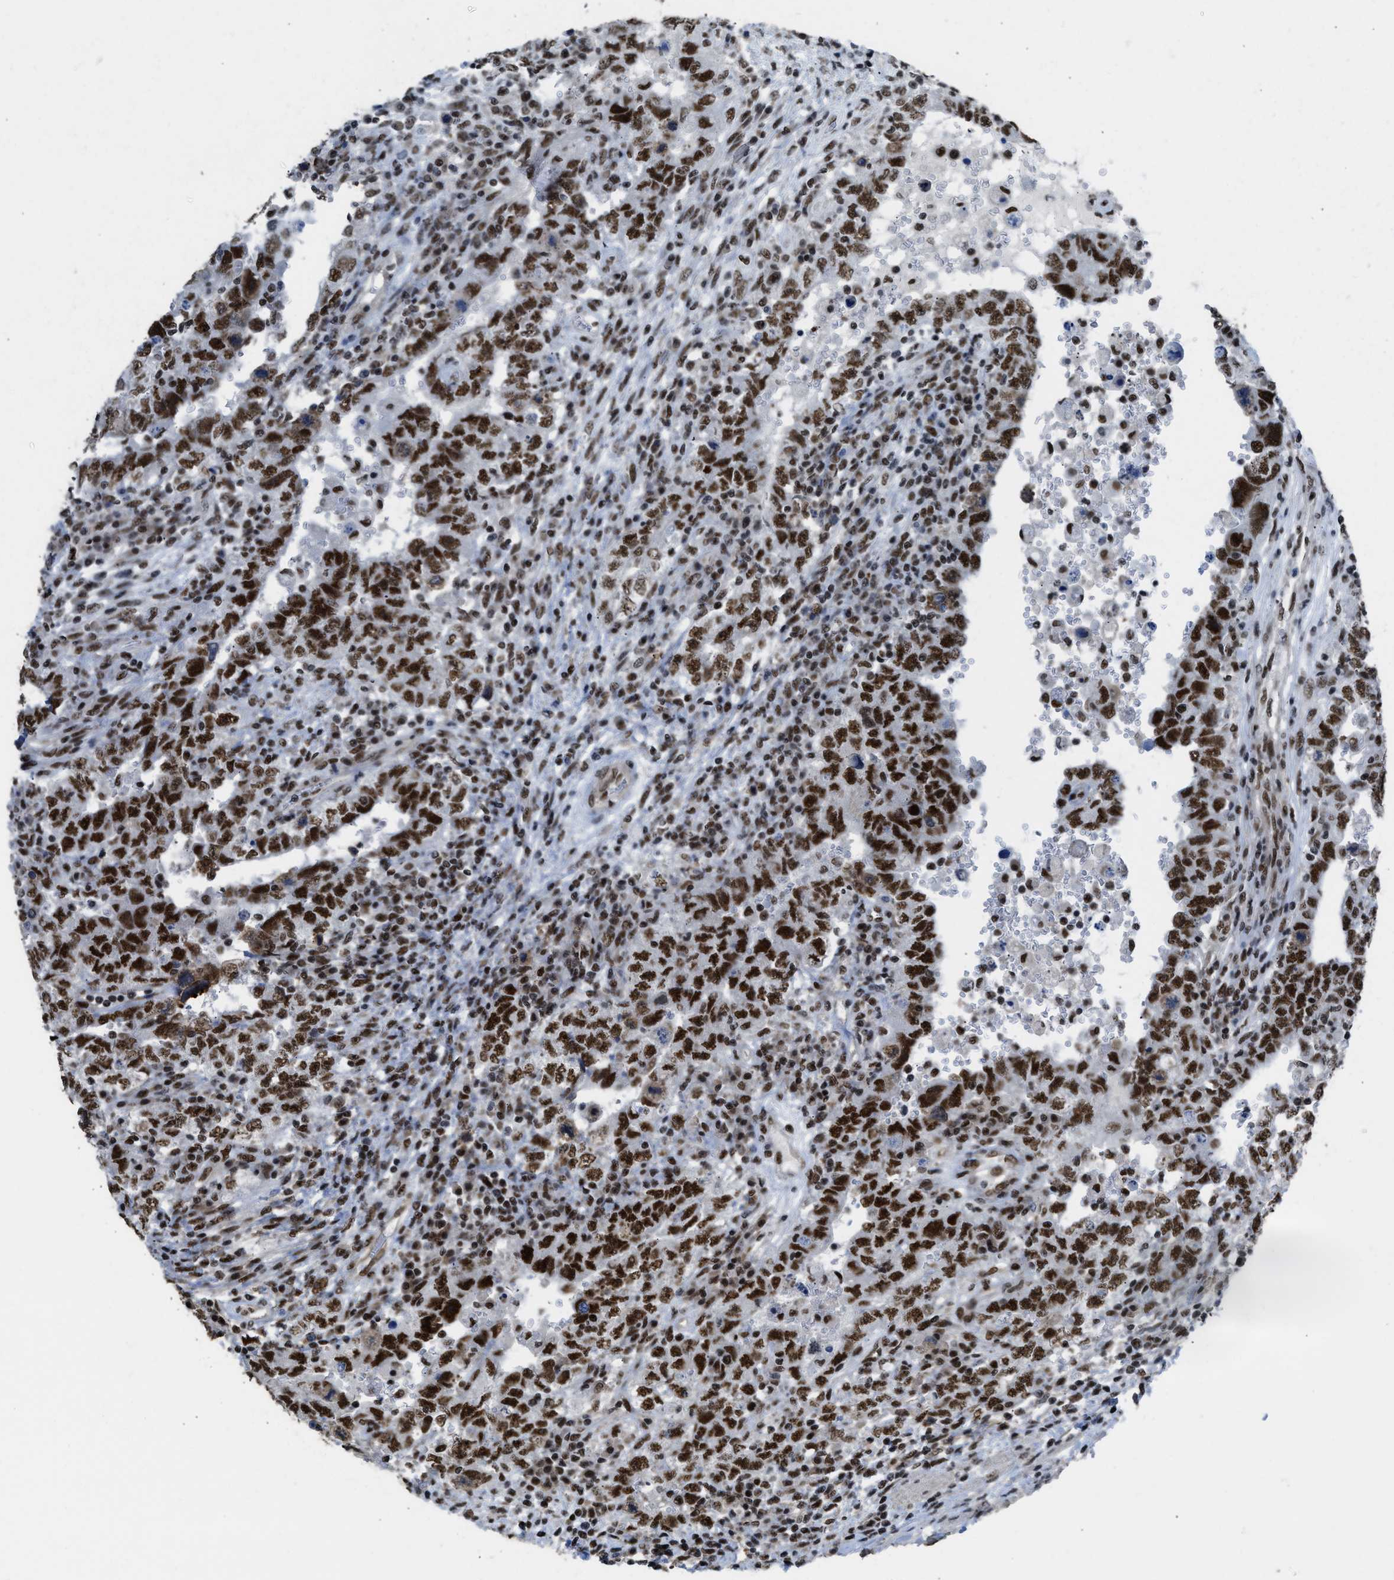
{"staining": {"intensity": "strong", "quantity": ">75%", "location": "nuclear"}, "tissue": "testis cancer", "cell_type": "Tumor cells", "image_type": "cancer", "snomed": [{"axis": "morphology", "description": "Carcinoma, Embryonal, NOS"}, {"axis": "topography", "description": "Testis"}], "caption": "Immunohistochemical staining of human testis embryonal carcinoma exhibits strong nuclear protein positivity in approximately >75% of tumor cells.", "gene": "SCAF4", "patient": {"sex": "male", "age": 26}}